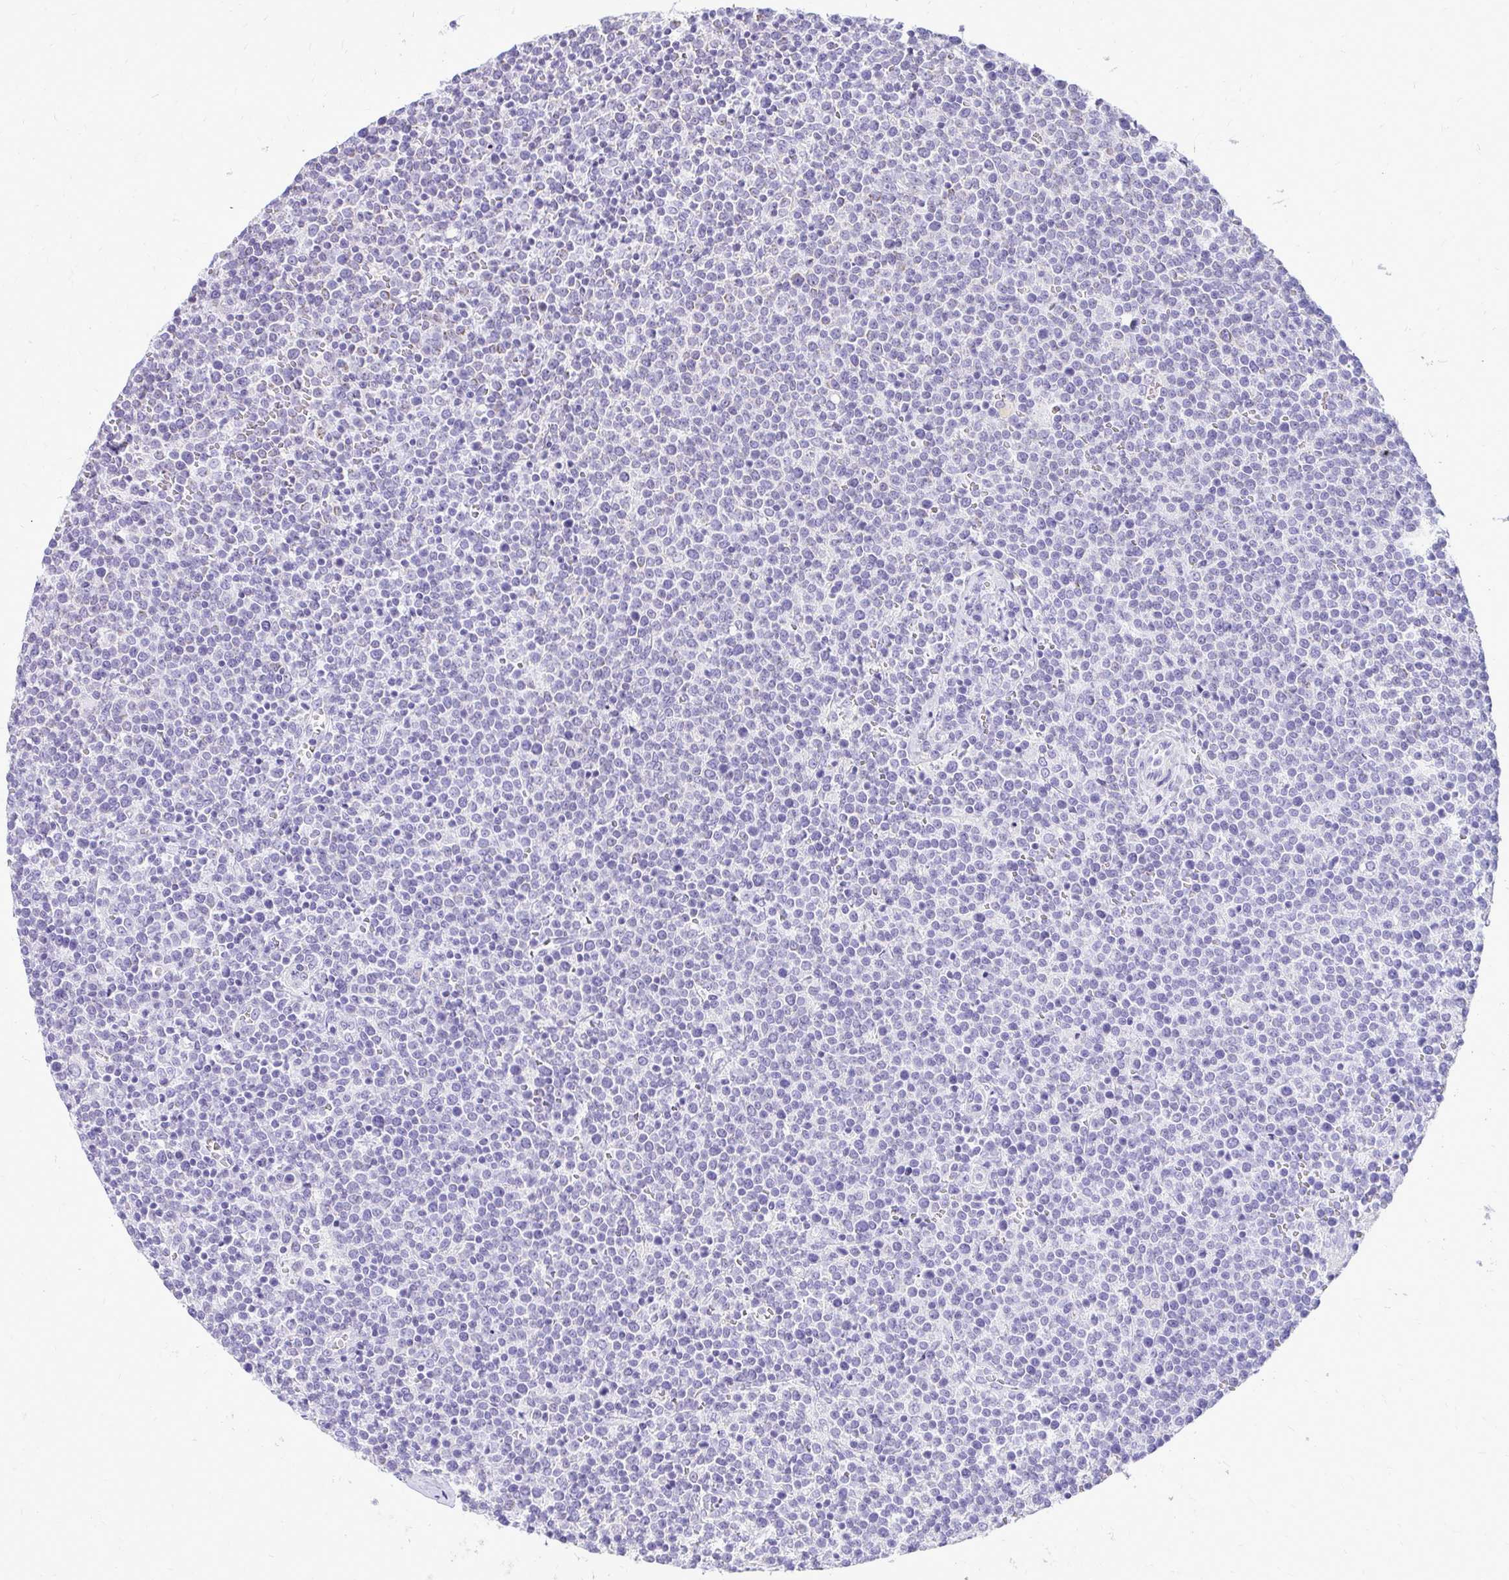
{"staining": {"intensity": "negative", "quantity": "none", "location": "none"}, "tissue": "lymphoma", "cell_type": "Tumor cells", "image_type": "cancer", "snomed": [{"axis": "morphology", "description": "Malignant lymphoma, non-Hodgkin's type, High grade"}, {"axis": "topography", "description": "Lymph node"}], "caption": "DAB immunohistochemical staining of human malignant lymphoma, non-Hodgkin's type (high-grade) exhibits no significant expression in tumor cells. (DAB IHC, high magnification).", "gene": "RALYL", "patient": {"sex": "male", "age": 61}}